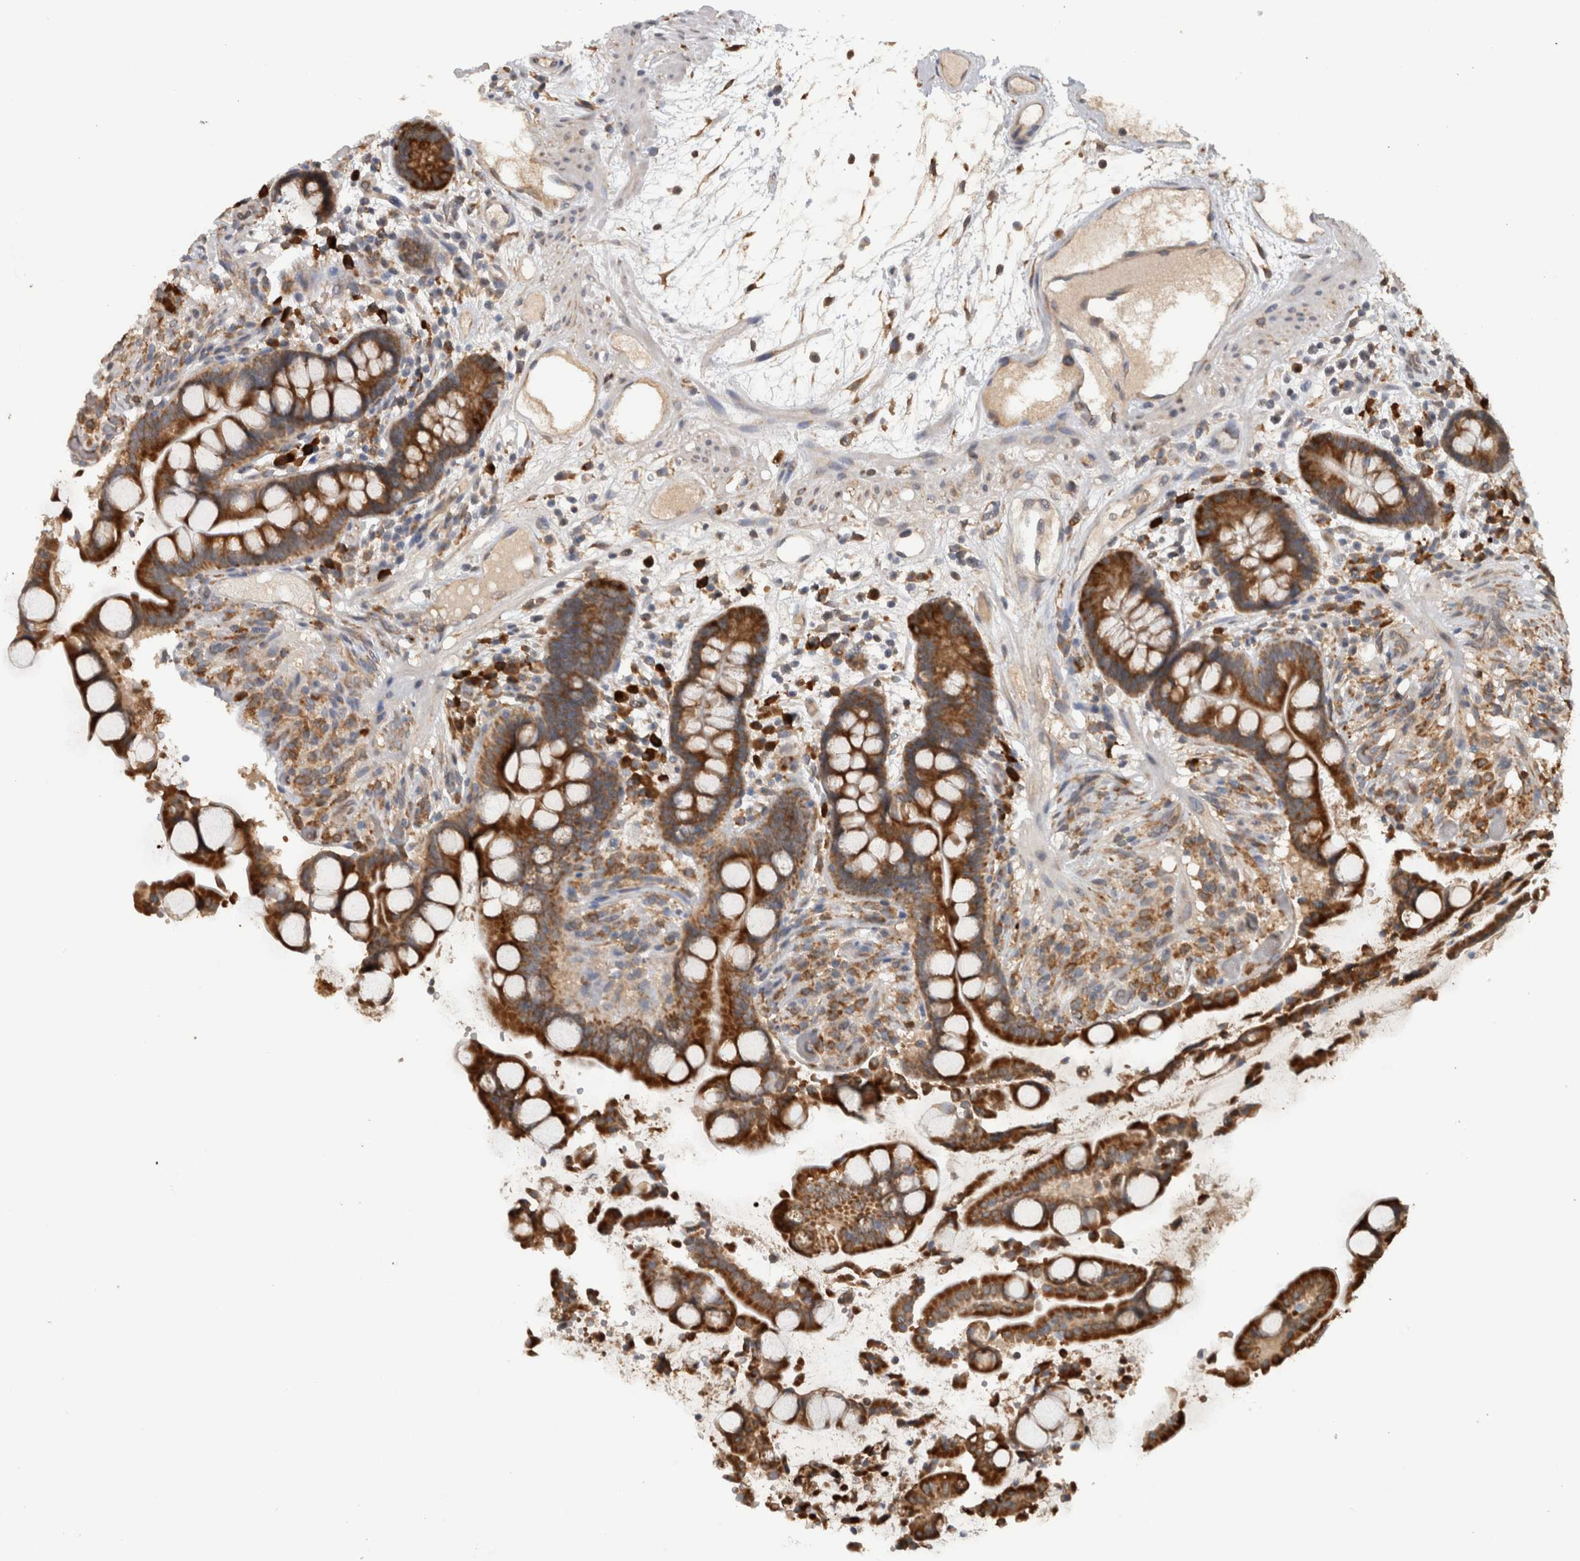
{"staining": {"intensity": "weak", "quantity": "<25%", "location": "cytoplasmic/membranous"}, "tissue": "colon", "cell_type": "Endothelial cells", "image_type": "normal", "snomed": [{"axis": "morphology", "description": "Normal tissue, NOS"}, {"axis": "topography", "description": "Colon"}], "caption": "Immunohistochemistry (IHC) of unremarkable colon displays no staining in endothelial cells.", "gene": "ADGRL3", "patient": {"sex": "male", "age": 73}}